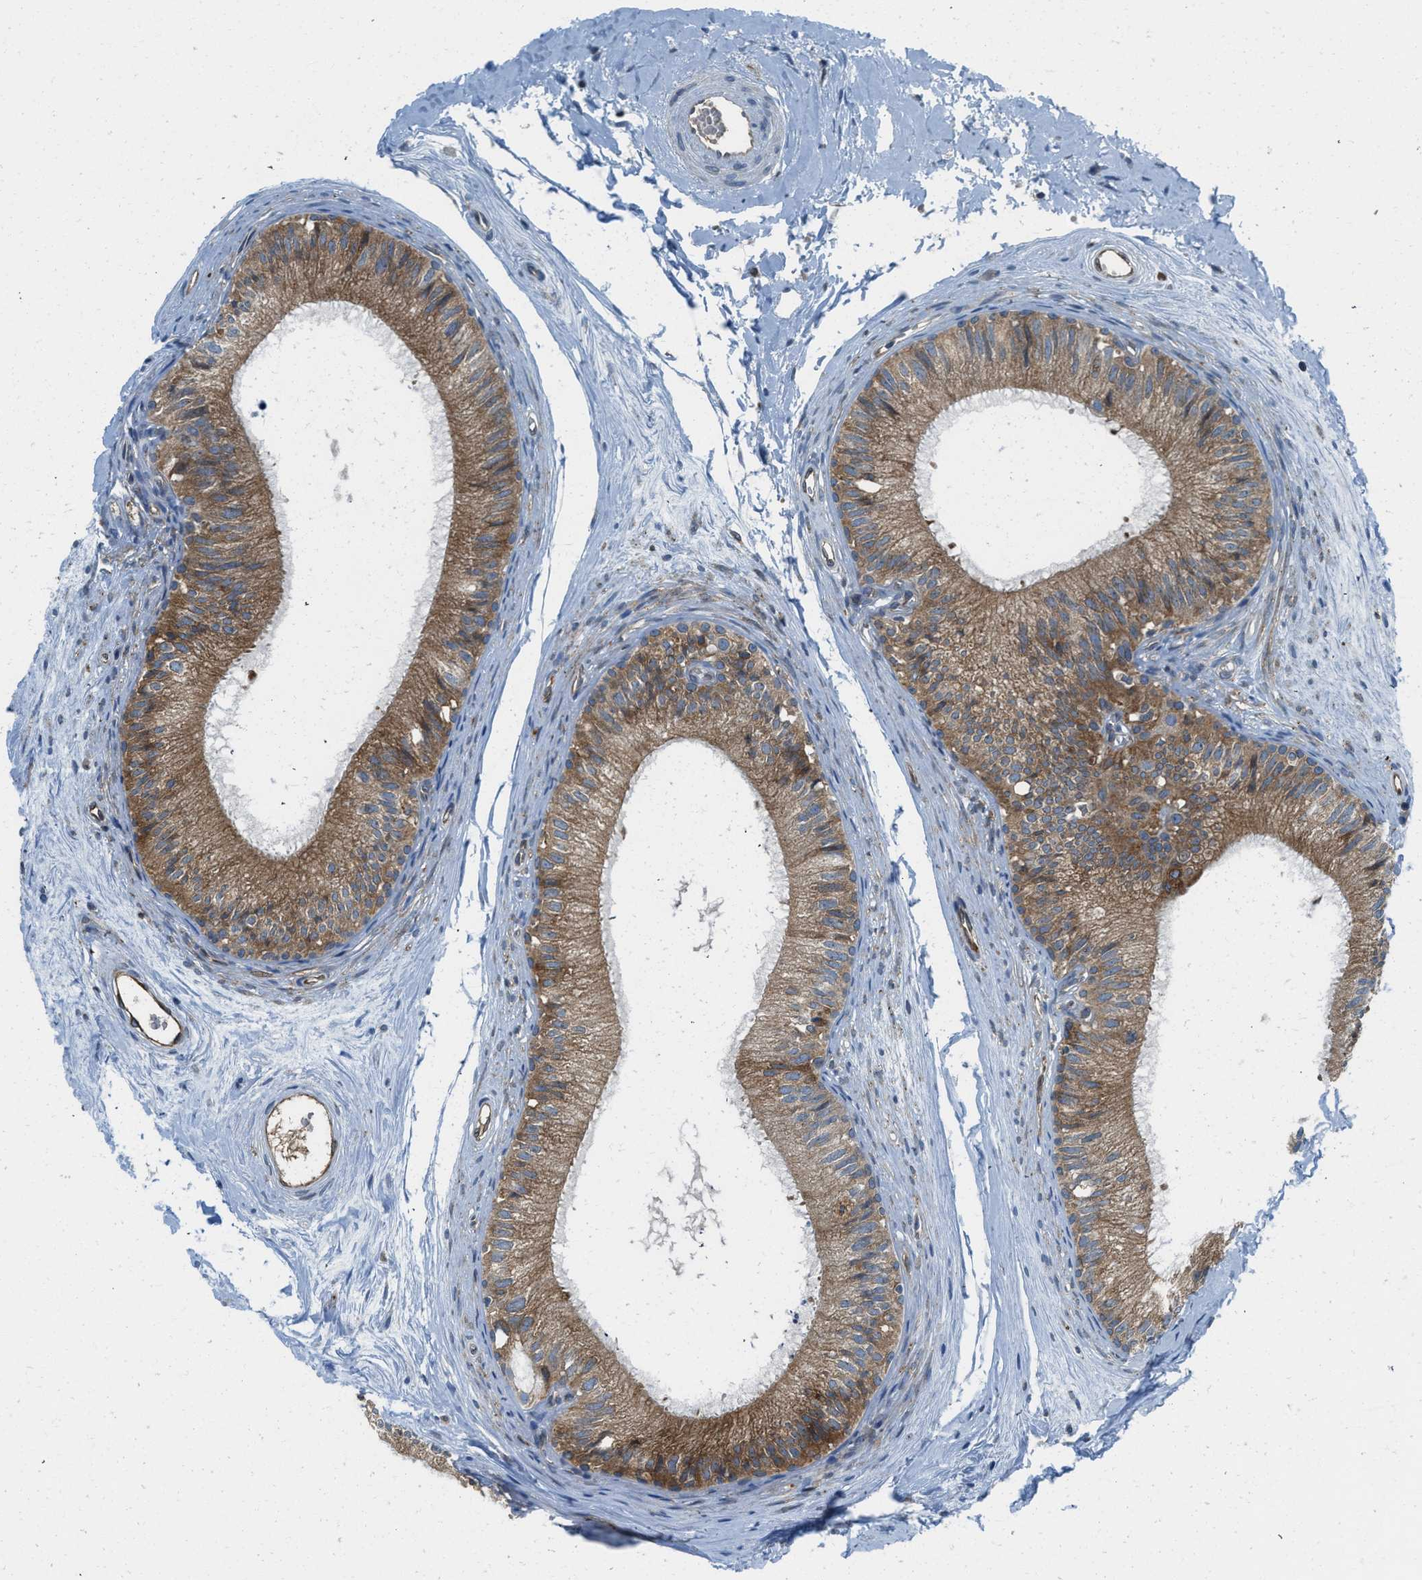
{"staining": {"intensity": "moderate", "quantity": ">75%", "location": "cytoplasmic/membranous"}, "tissue": "epididymis", "cell_type": "Glandular cells", "image_type": "normal", "snomed": [{"axis": "morphology", "description": "Normal tissue, NOS"}, {"axis": "topography", "description": "Epididymis"}], "caption": "Protein expression analysis of unremarkable epididymis displays moderate cytoplasmic/membranous staining in approximately >75% of glandular cells.", "gene": "BCAP31", "patient": {"sex": "male", "age": 56}}